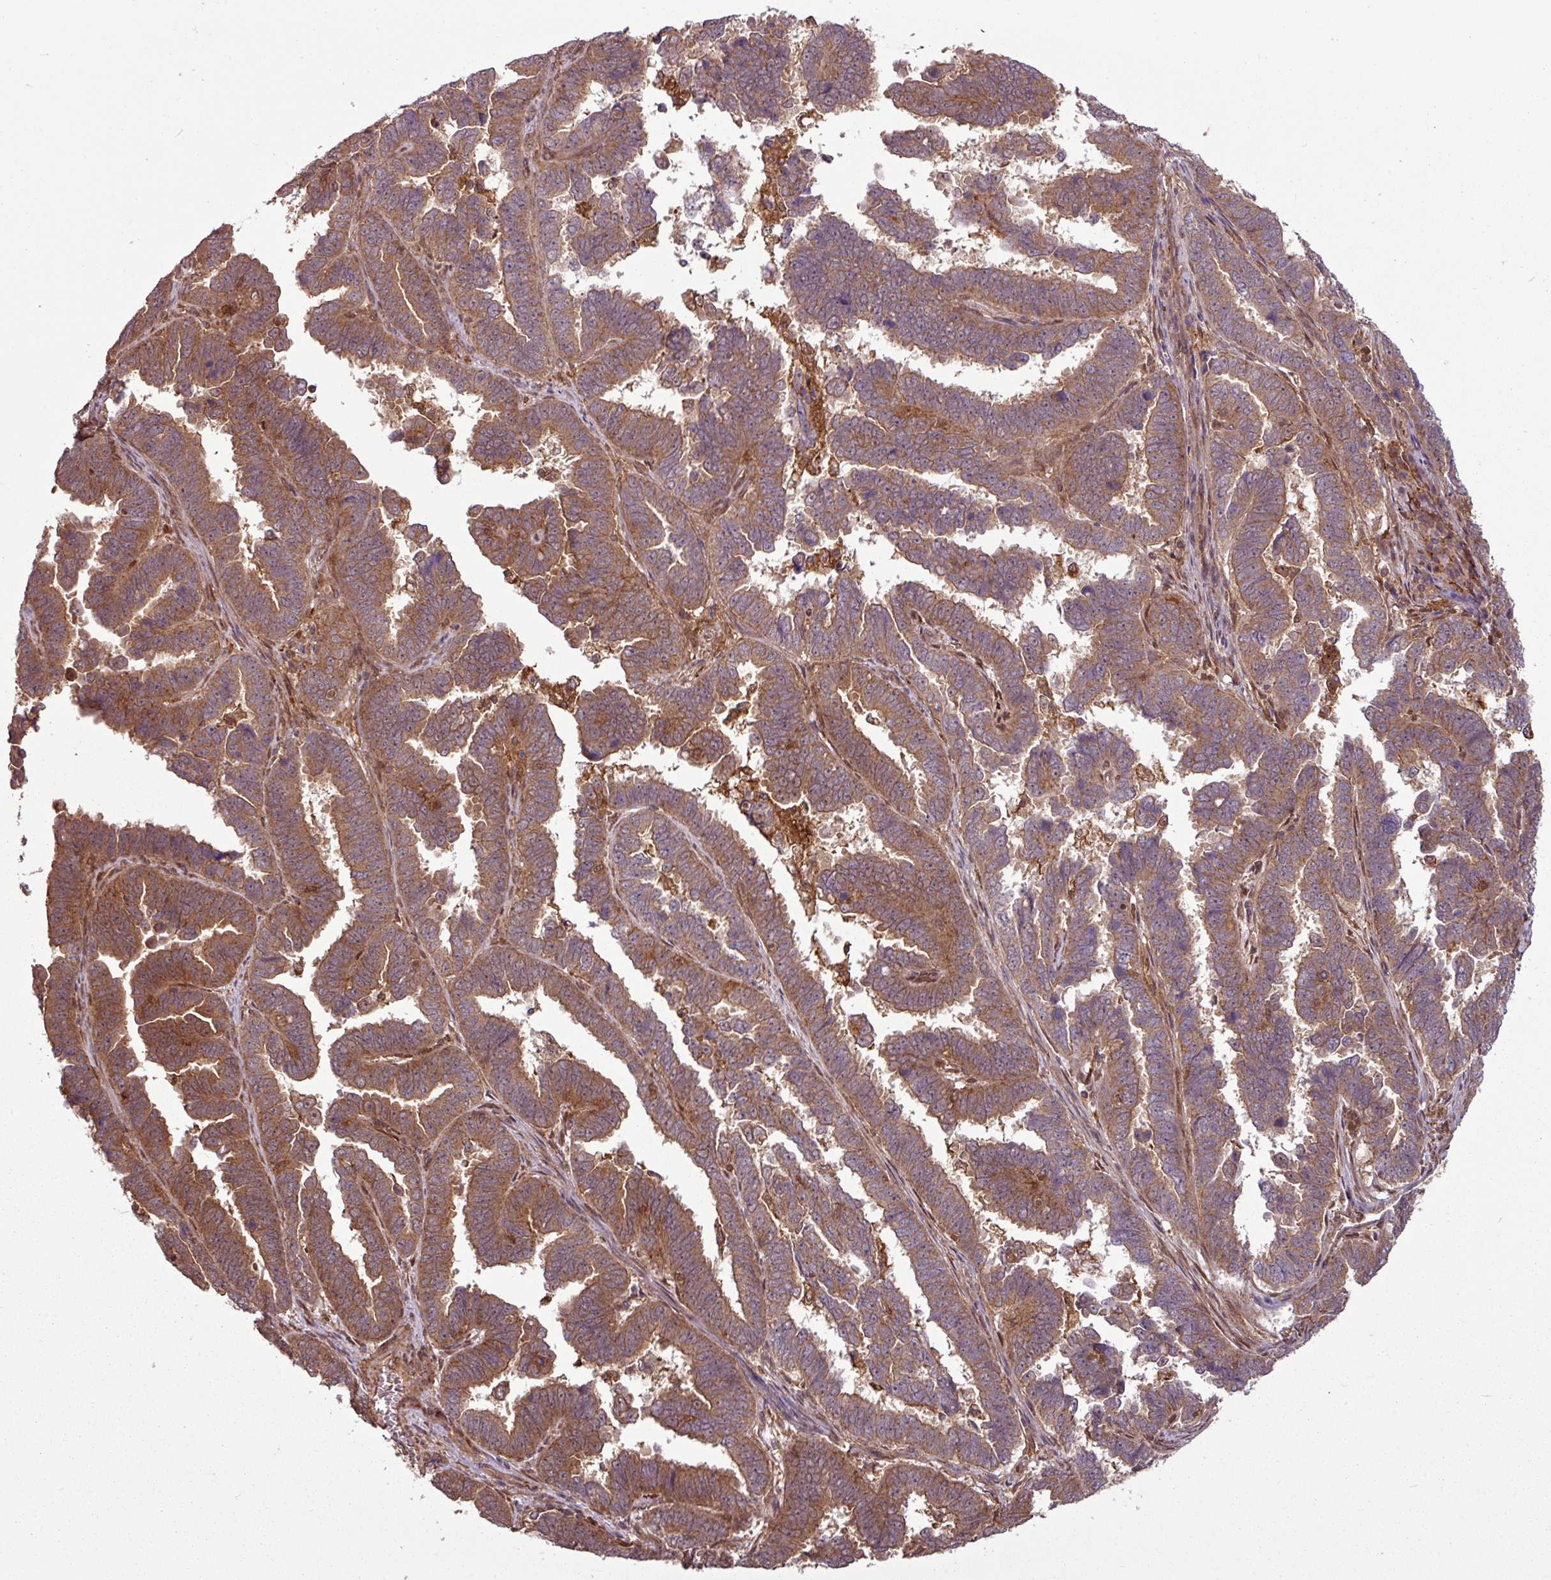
{"staining": {"intensity": "moderate", "quantity": ">75%", "location": "cytoplasmic/membranous"}, "tissue": "endometrial cancer", "cell_type": "Tumor cells", "image_type": "cancer", "snomed": [{"axis": "morphology", "description": "Adenocarcinoma, NOS"}, {"axis": "topography", "description": "Endometrium"}], "caption": "DAB immunohistochemical staining of endometrial adenocarcinoma demonstrates moderate cytoplasmic/membranous protein positivity in about >75% of tumor cells.", "gene": "SH3BGRL", "patient": {"sex": "female", "age": 75}}